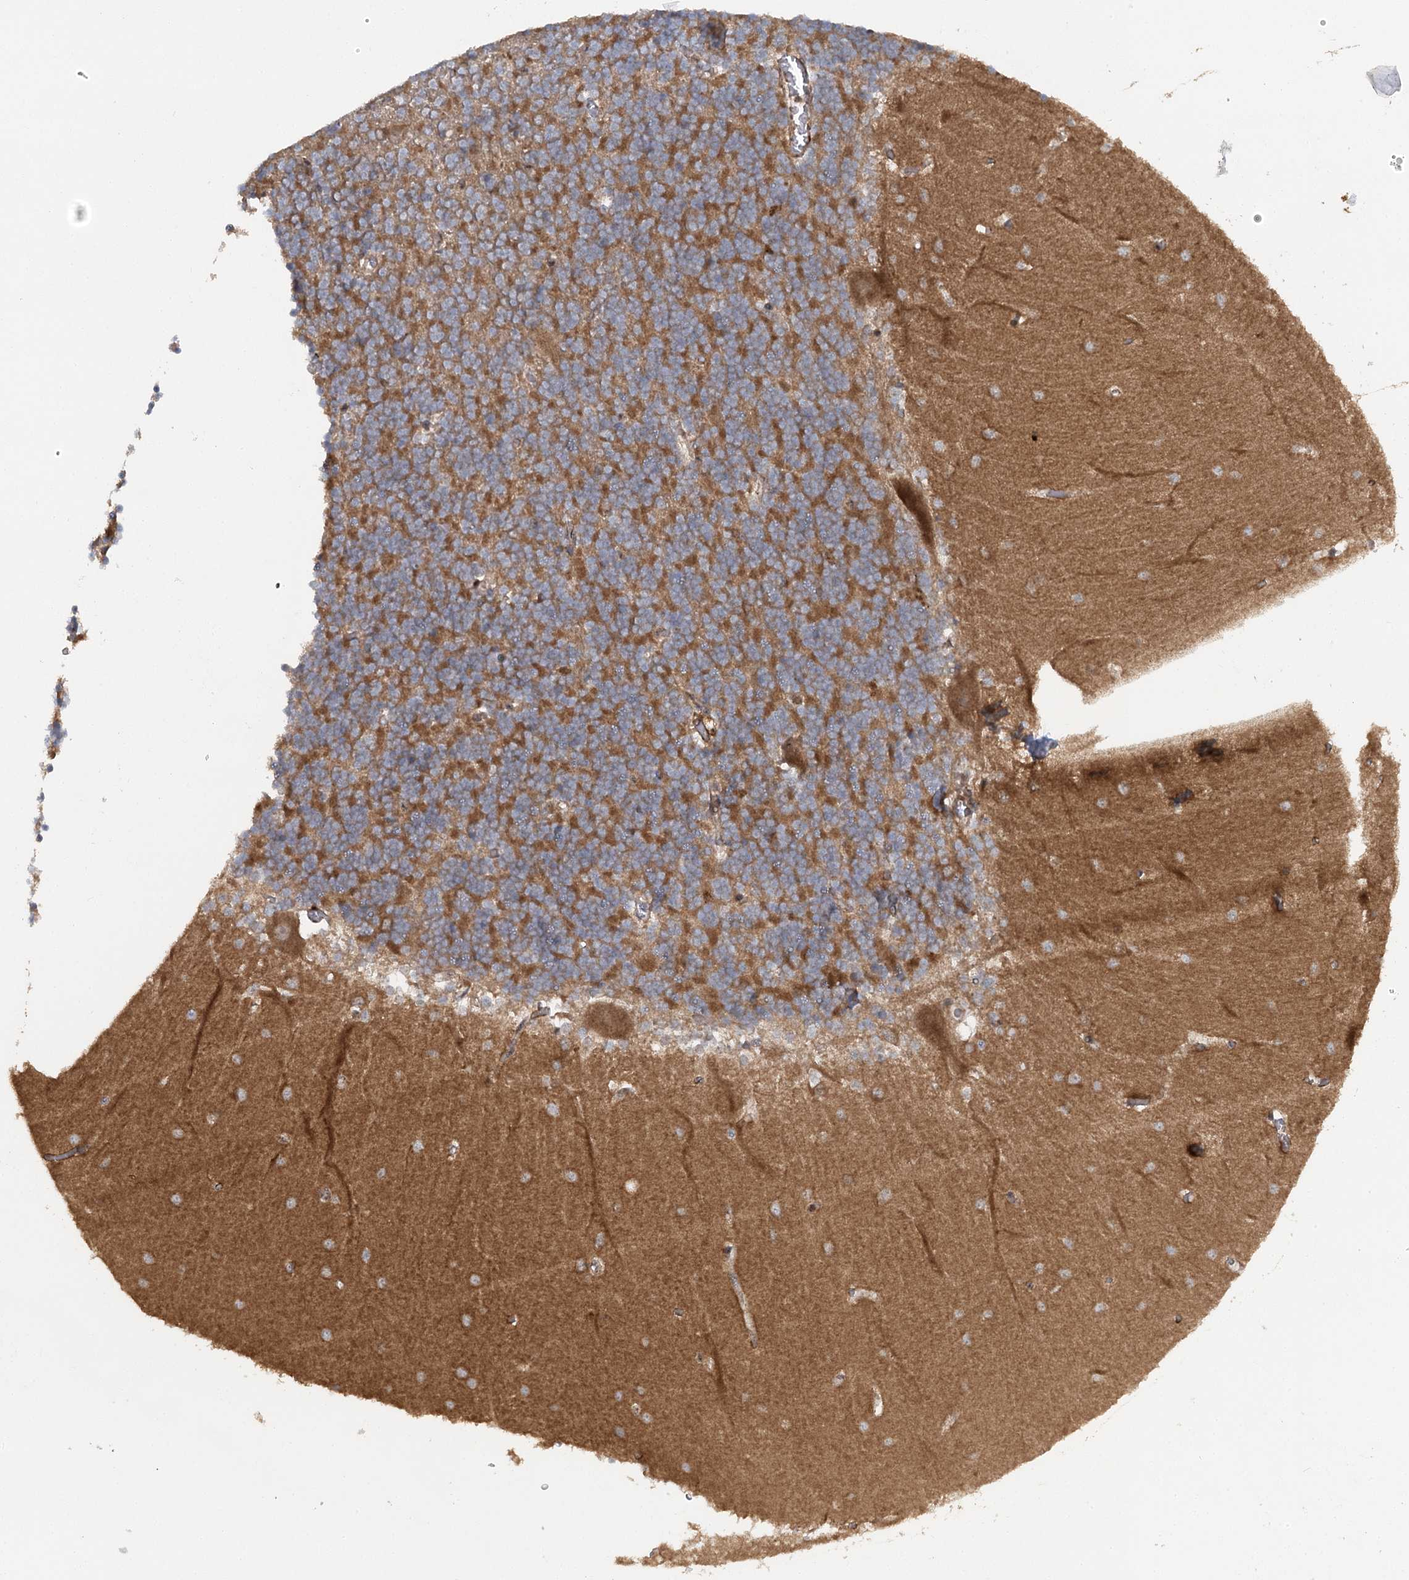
{"staining": {"intensity": "moderate", "quantity": ">75%", "location": "cytoplasmic/membranous"}, "tissue": "cerebellum", "cell_type": "Cells in granular layer", "image_type": "normal", "snomed": [{"axis": "morphology", "description": "Normal tissue, NOS"}, {"axis": "topography", "description": "Cerebellum"}], "caption": "IHC histopathology image of benign cerebellum stained for a protein (brown), which shows medium levels of moderate cytoplasmic/membranous positivity in approximately >75% of cells in granular layer.", "gene": "C12orf4", "patient": {"sex": "male", "age": 37}}